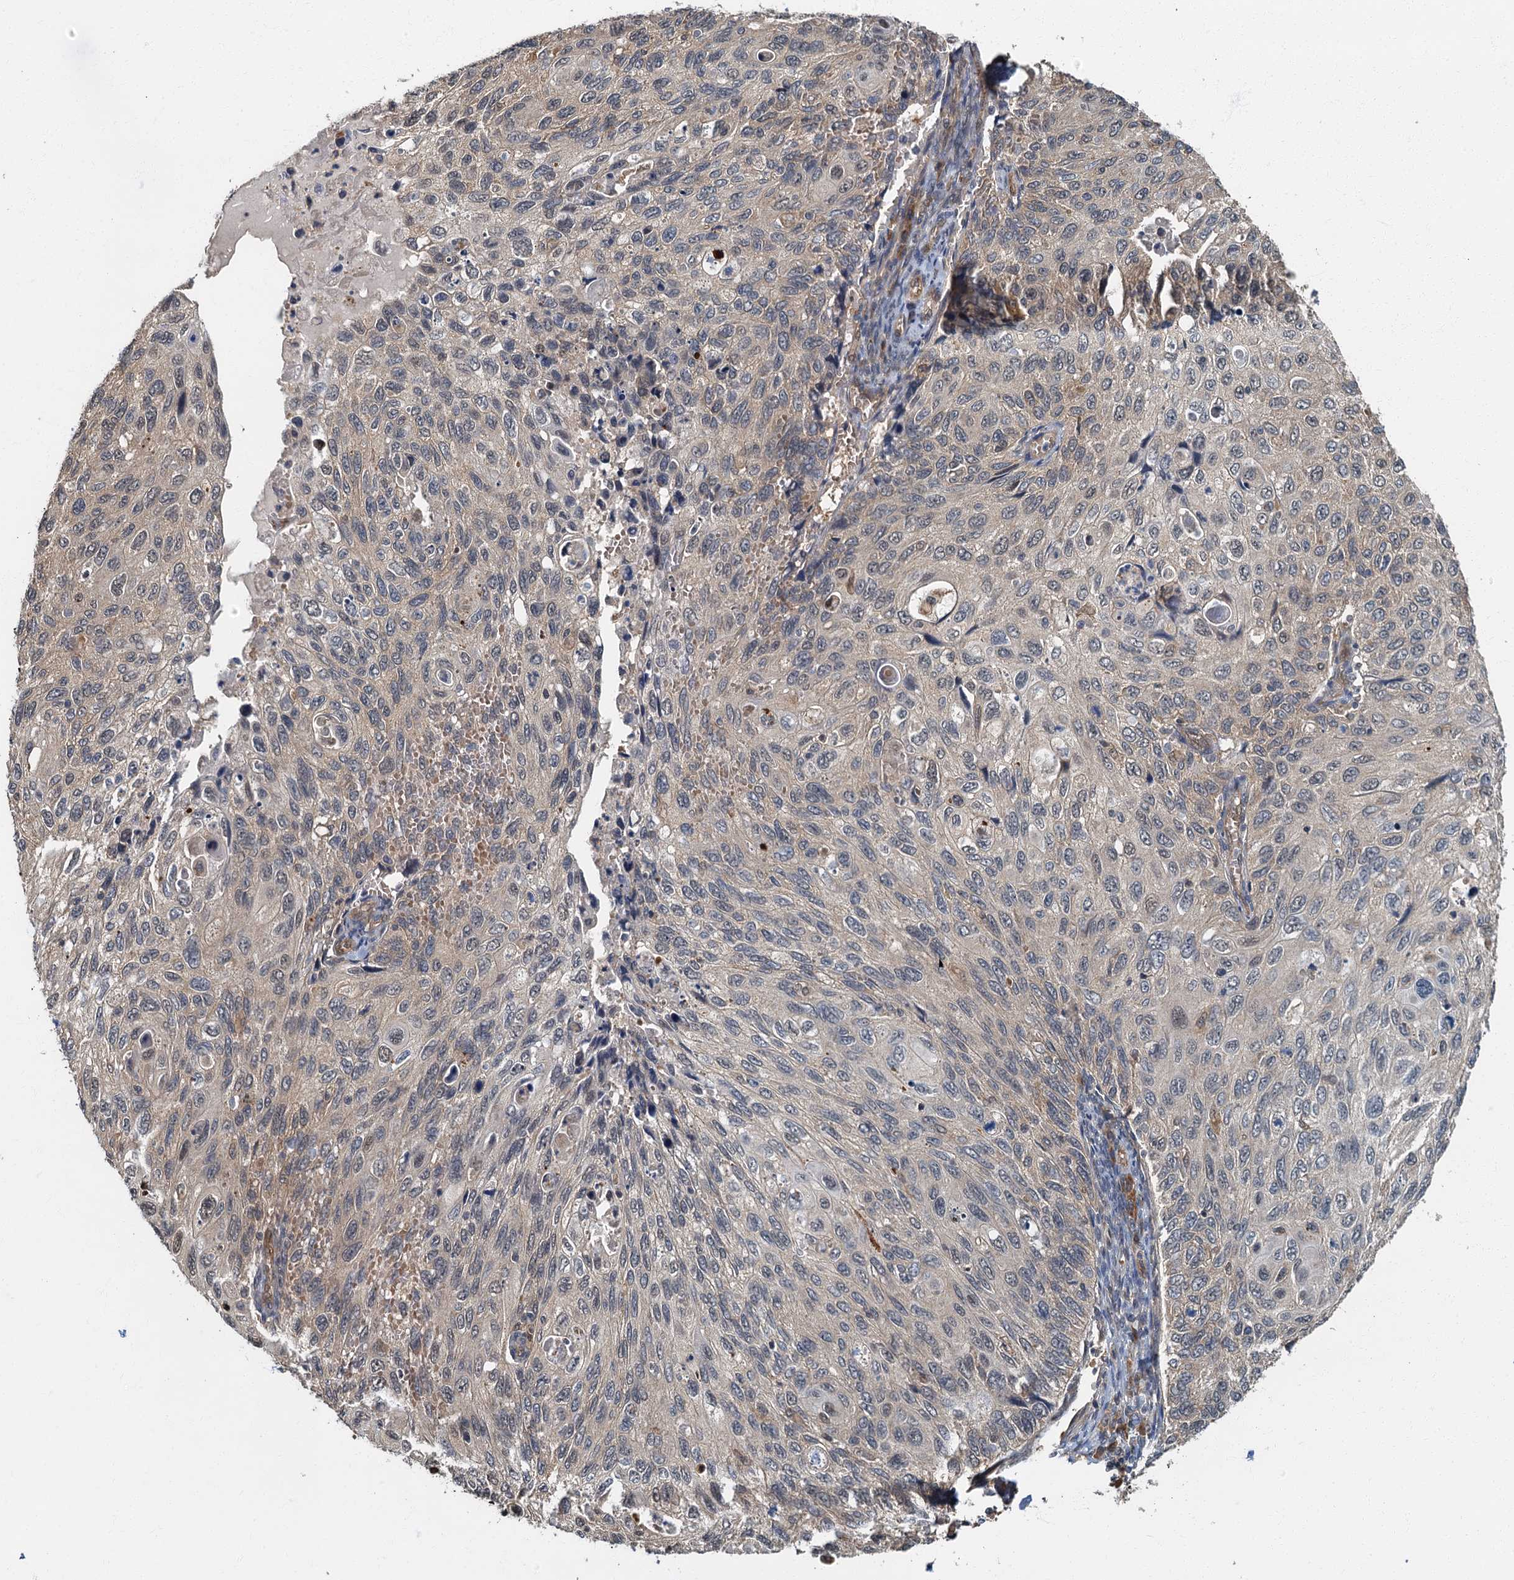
{"staining": {"intensity": "weak", "quantity": "<25%", "location": "cytoplasmic/membranous"}, "tissue": "cervical cancer", "cell_type": "Tumor cells", "image_type": "cancer", "snomed": [{"axis": "morphology", "description": "Squamous cell carcinoma, NOS"}, {"axis": "topography", "description": "Cervix"}], "caption": "This image is of cervical cancer stained with immunohistochemistry to label a protein in brown with the nuclei are counter-stained blue. There is no expression in tumor cells.", "gene": "TBCK", "patient": {"sex": "female", "age": 70}}